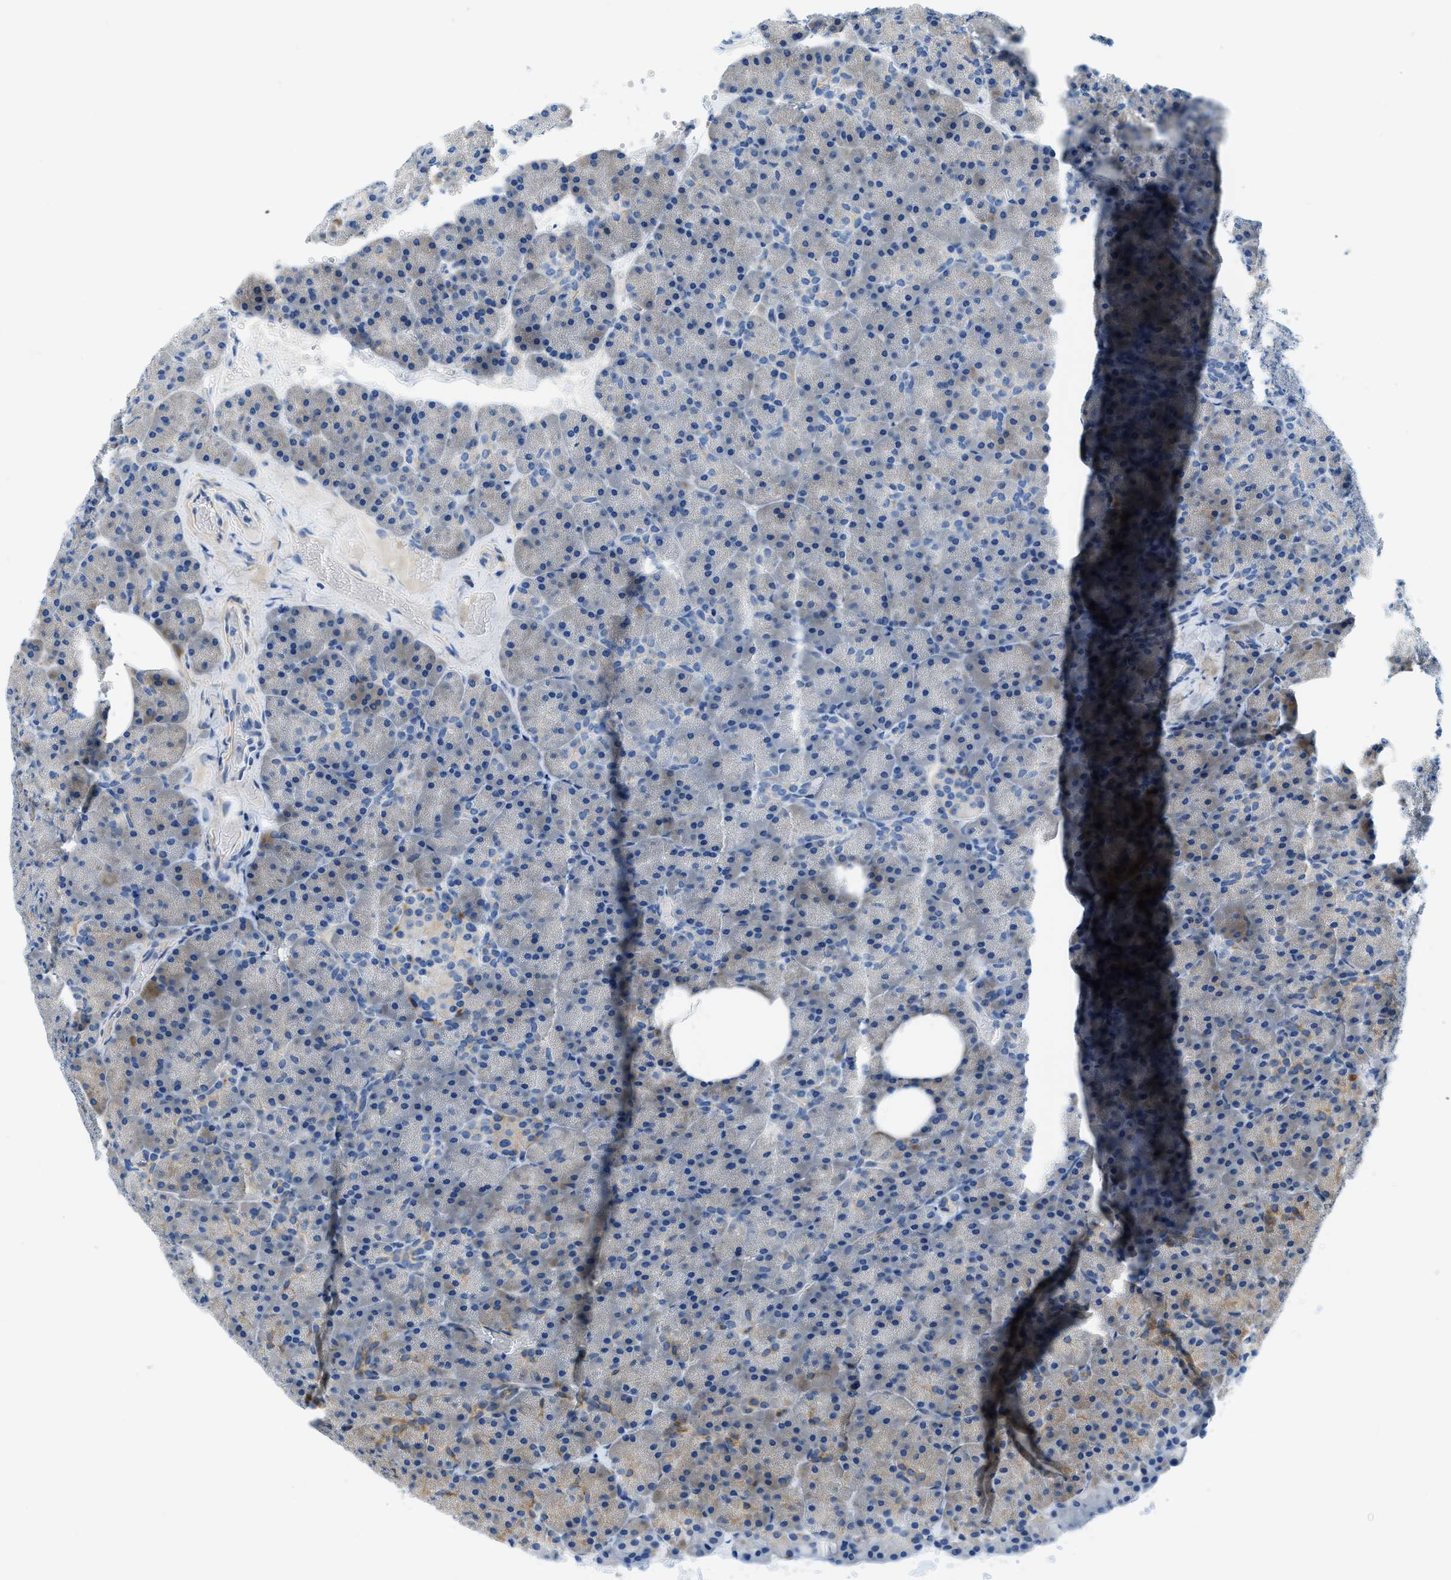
{"staining": {"intensity": "moderate", "quantity": "<25%", "location": "cytoplasmic/membranous"}, "tissue": "pancreas", "cell_type": "Exocrine glandular cells", "image_type": "normal", "snomed": [{"axis": "morphology", "description": "Normal tissue, NOS"}, {"axis": "topography", "description": "Pancreas"}], "caption": "Immunohistochemical staining of unremarkable pancreas demonstrates low levels of moderate cytoplasmic/membranous expression in about <25% of exocrine glandular cells. The staining was performed using DAB (3,3'-diaminobenzidine), with brown indicating positive protein expression. Nuclei are stained blue with hematoxylin.", "gene": "TMEM248", "patient": {"sex": "female", "age": 35}}